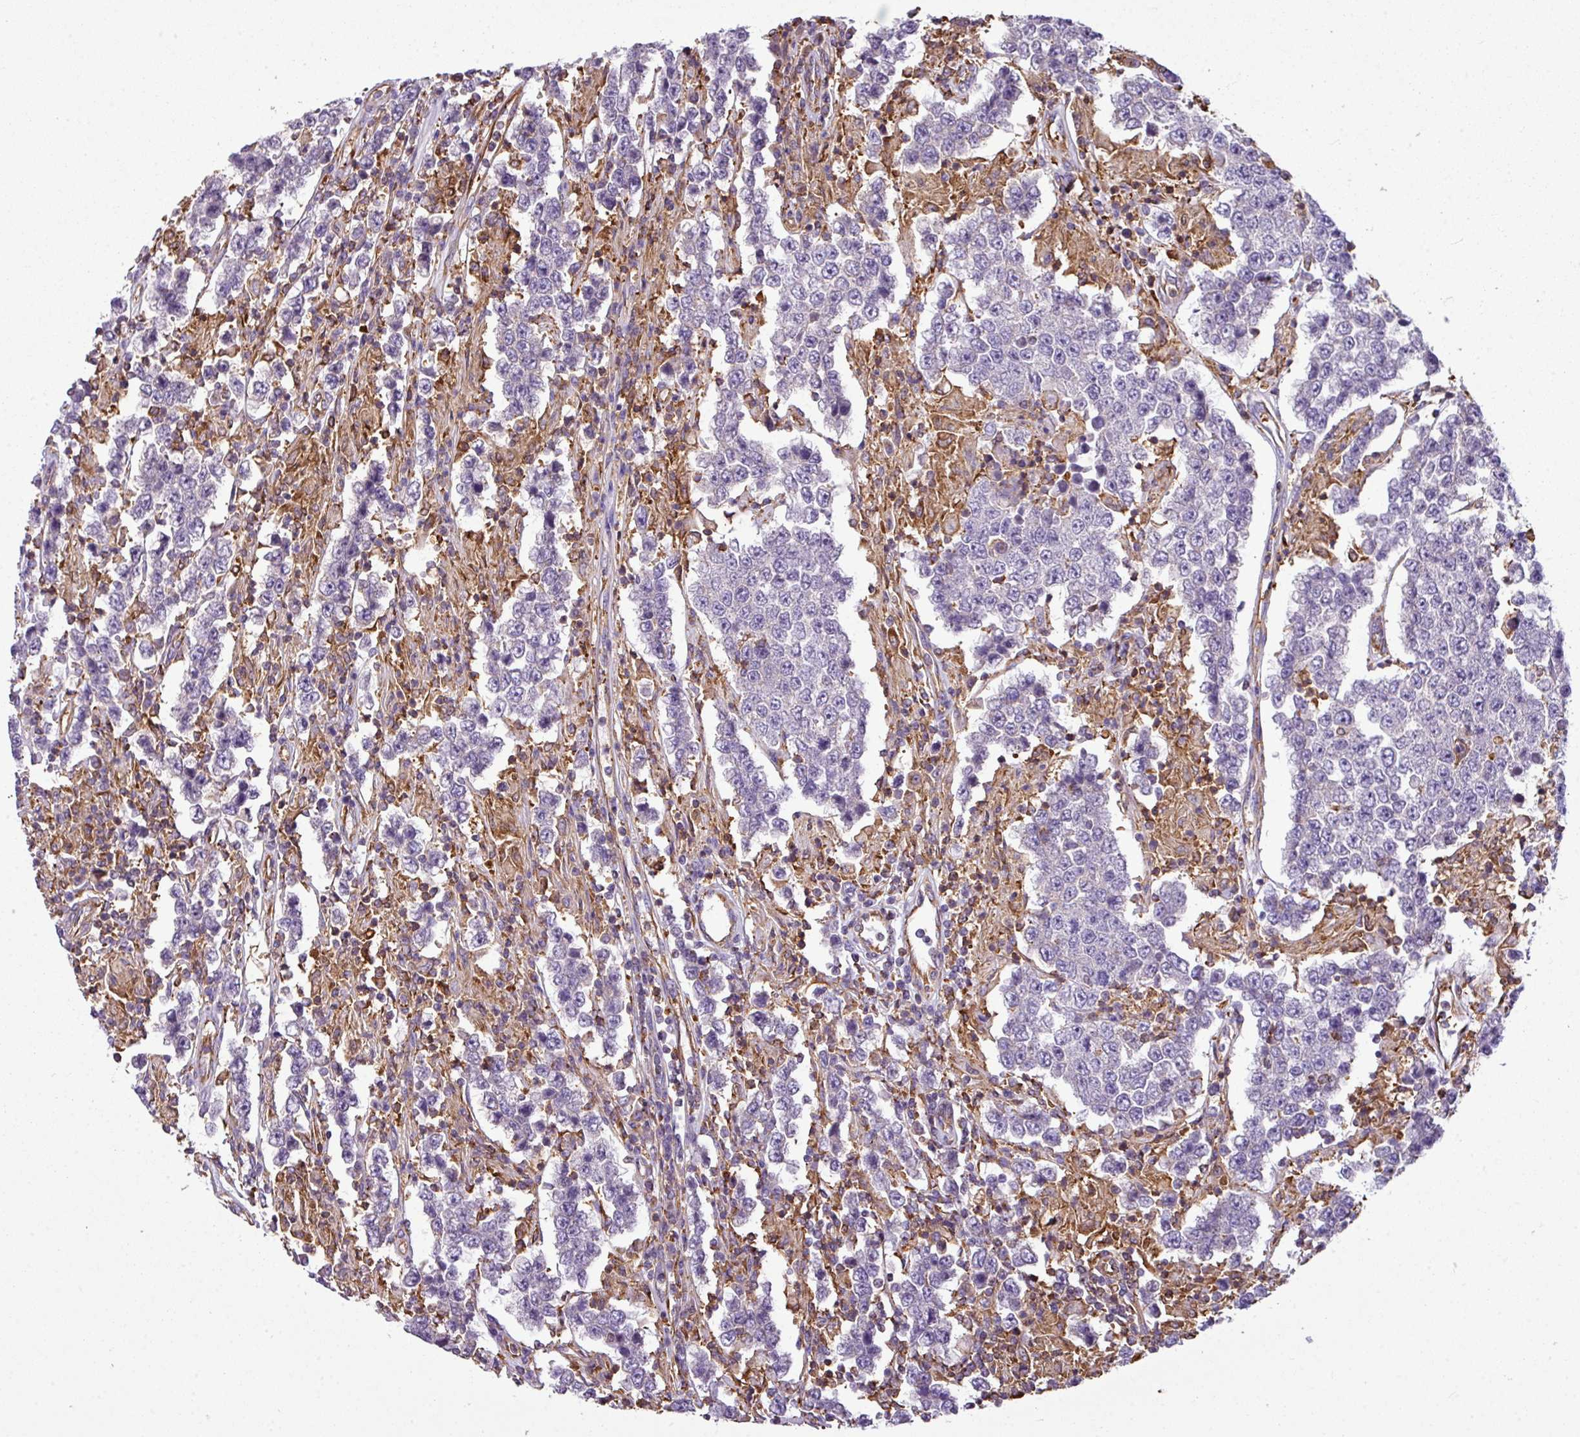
{"staining": {"intensity": "negative", "quantity": "none", "location": "none"}, "tissue": "testis cancer", "cell_type": "Tumor cells", "image_type": "cancer", "snomed": [{"axis": "morphology", "description": "Normal tissue, NOS"}, {"axis": "morphology", "description": "Urothelial carcinoma, High grade"}, {"axis": "morphology", "description": "Seminoma, NOS"}, {"axis": "morphology", "description": "Carcinoma, Embryonal, NOS"}, {"axis": "topography", "description": "Urinary bladder"}, {"axis": "topography", "description": "Testis"}], "caption": "Immunohistochemistry photomicrograph of neoplastic tissue: embryonal carcinoma (testis) stained with DAB shows no significant protein expression in tumor cells.", "gene": "XNDC1N", "patient": {"sex": "male", "age": 41}}